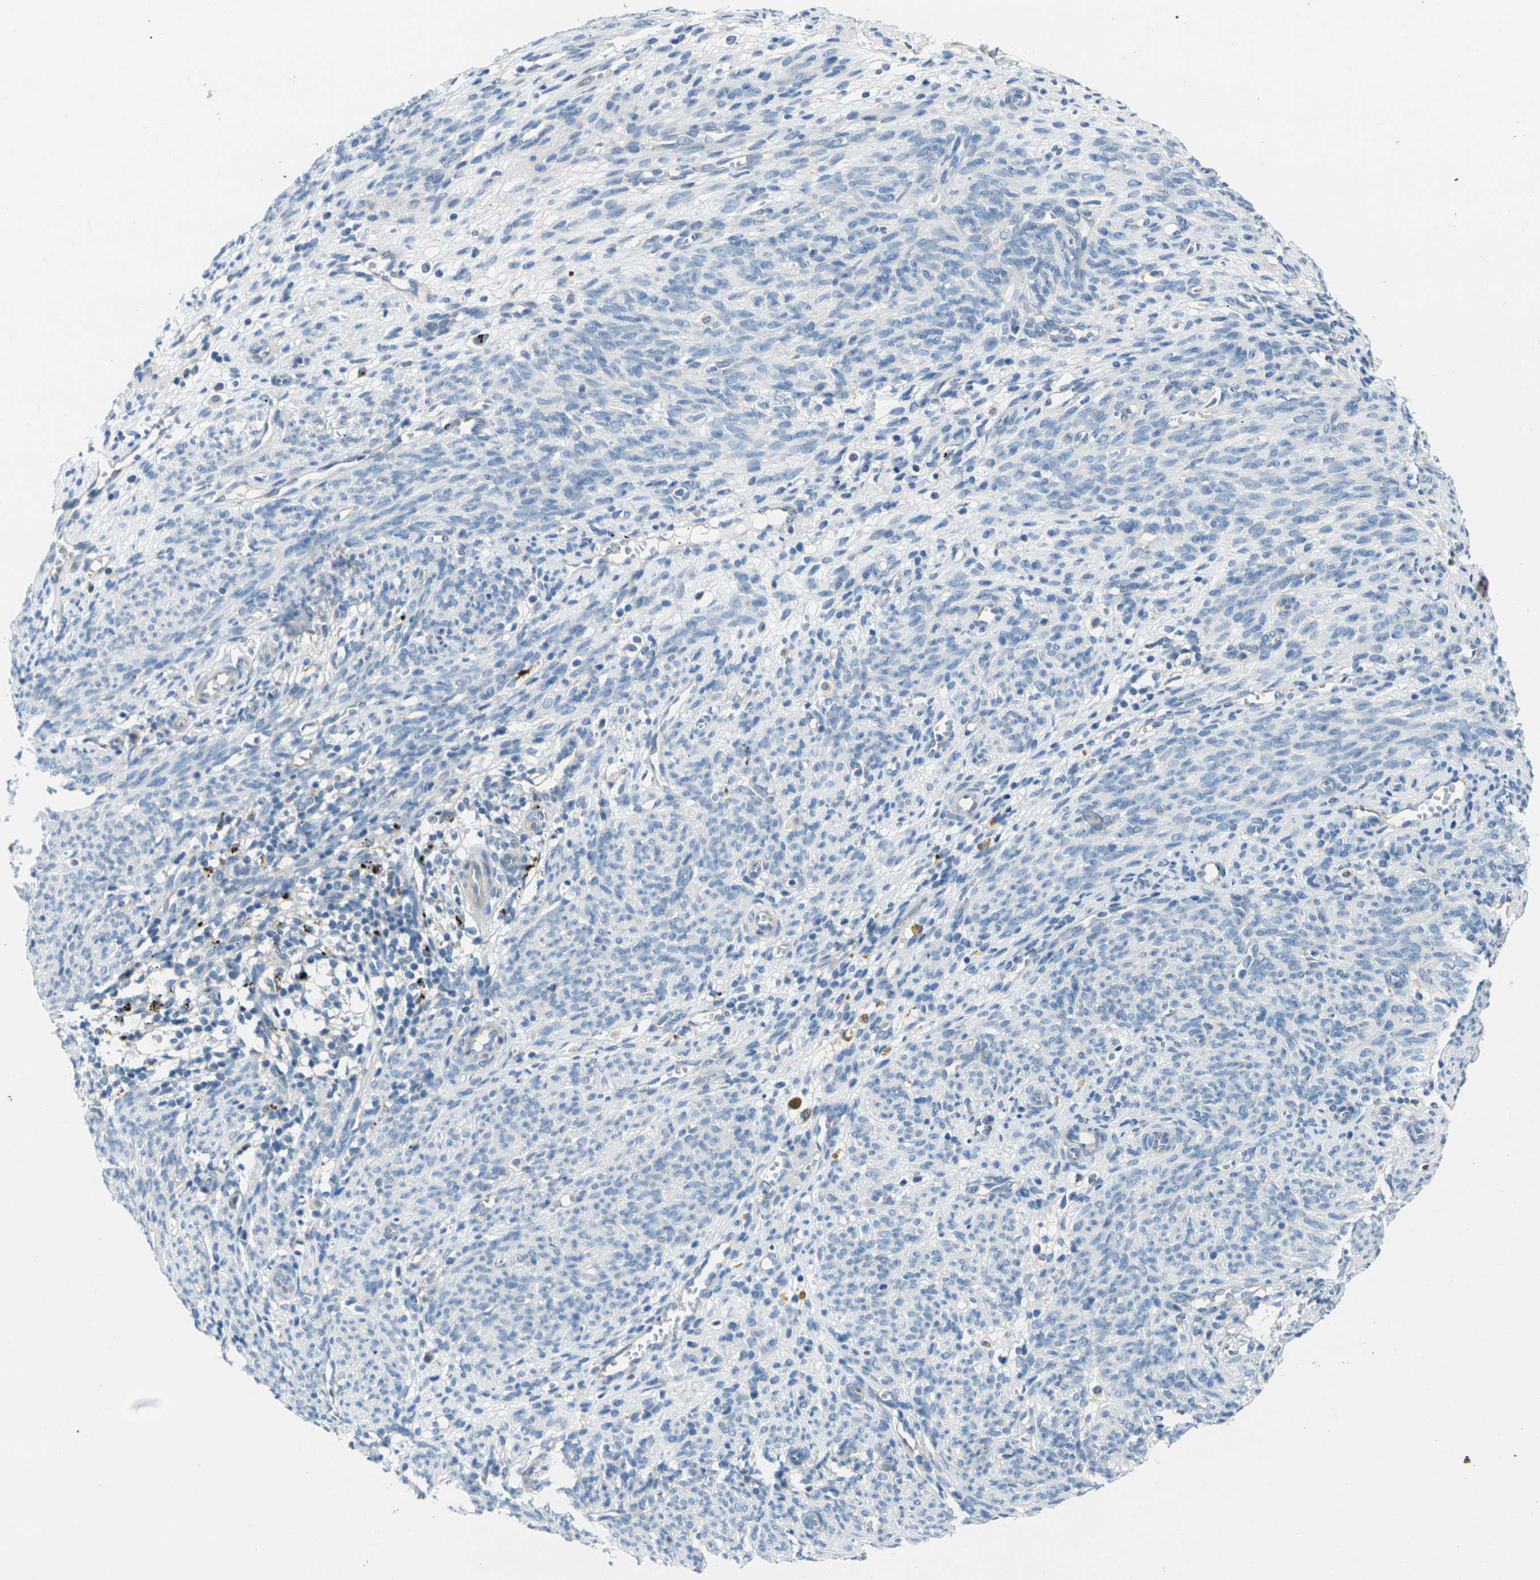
{"staining": {"intensity": "negative", "quantity": "none", "location": "none"}, "tissue": "endometrium", "cell_type": "Cells in endometrial stroma", "image_type": "normal", "snomed": [{"axis": "morphology", "description": "Normal tissue, NOS"}, {"axis": "morphology", "description": "Adenocarcinoma, NOS"}, {"axis": "topography", "description": "Endometrium"}, {"axis": "topography", "description": "Ovary"}], "caption": "A histopathology image of human endometrium is negative for staining in cells in endometrial stroma.", "gene": "CYP2C8", "patient": {"sex": "female", "age": 68}}